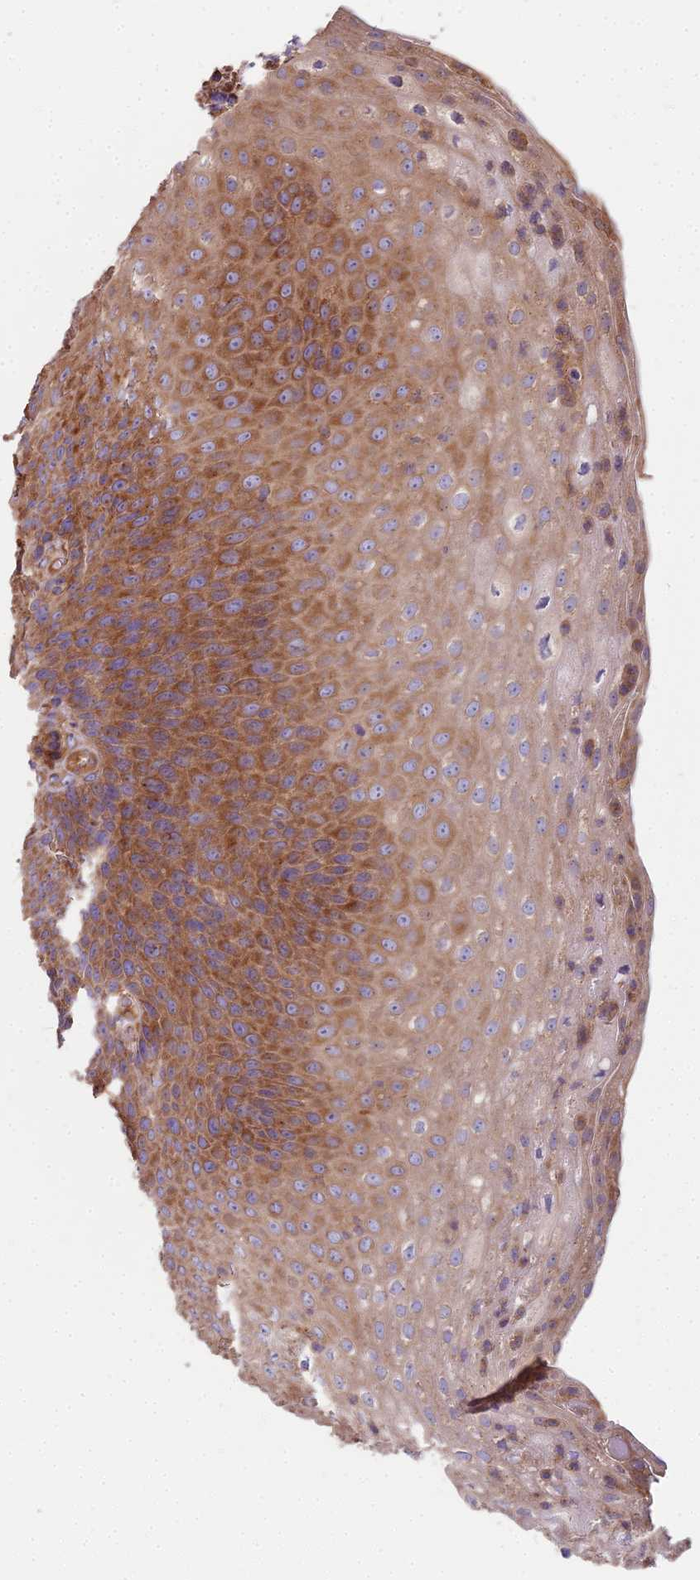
{"staining": {"intensity": "moderate", "quantity": "25%-75%", "location": "cytoplasmic/membranous"}, "tissue": "tonsil", "cell_type": "Germinal center cells", "image_type": "normal", "snomed": [{"axis": "morphology", "description": "Normal tissue, NOS"}, {"axis": "topography", "description": "Tonsil"}], "caption": "Immunohistochemistry of benign human tonsil demonstrates medium levels of moderate cytoplasmic/membranous expression in about 25%-75% of germinal center cells. Nuclei are stained in blue.", "gene": "DCTN3", "patient": {"sex": "male", "age": 17}}